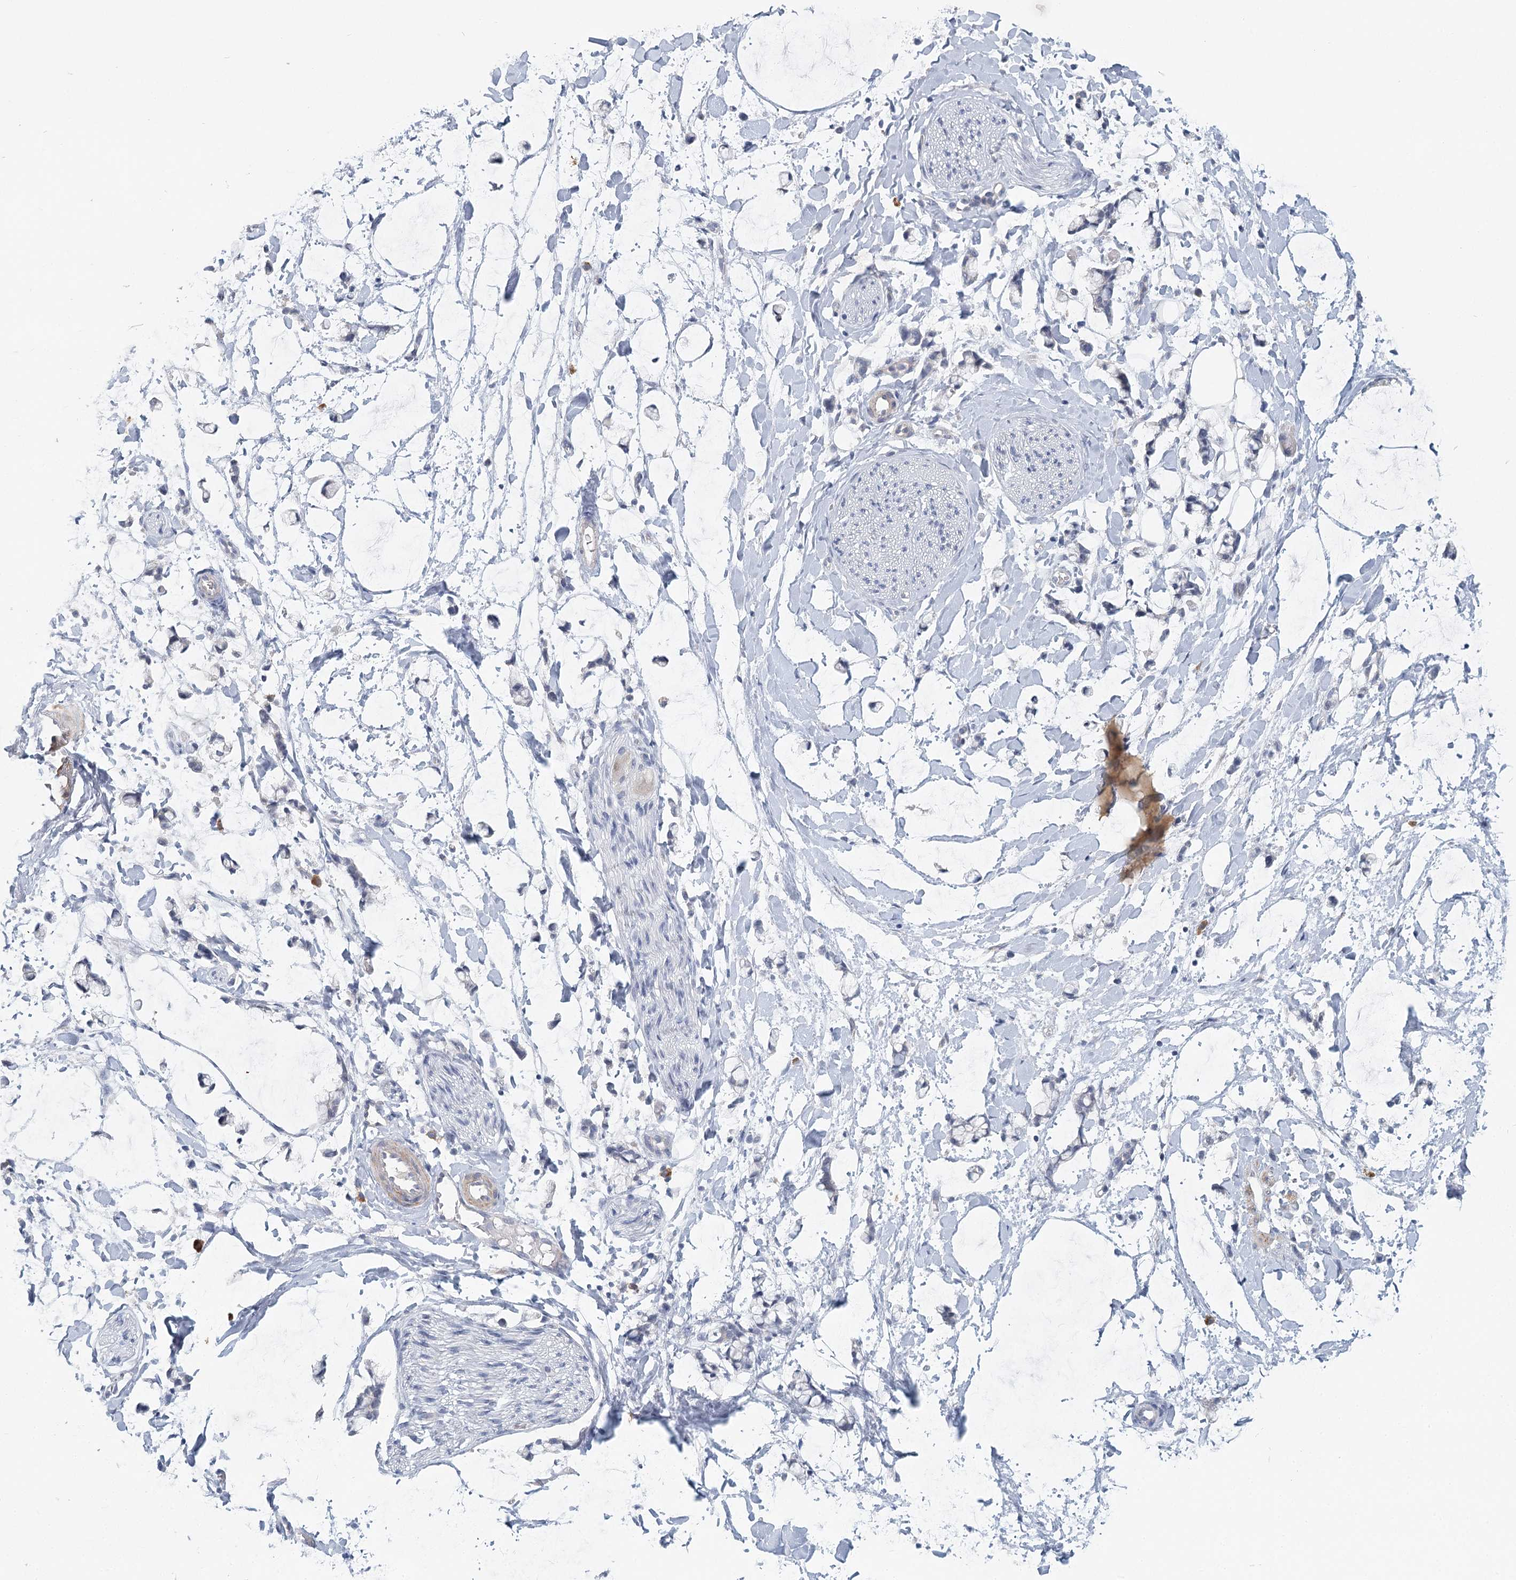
{"staining": {"intensity": "negative", "quantity": "none", "location": "none"}, "tissue": "adipose tissue", "cell_type": "Adipocytes", "image_type": "normal", "snomed": [{"axis": "morphology", "description": "Normal tissue, NOS"}, {"axis": "morphology", "description": "Adenocarcinoma, NOS"}, {"axis": "topography", "description": "Colon"}, {"axis": "topography", "description": "Peripheral nerve tissue"}], "caption": "Immunohistochemistry (IHC) micrograph of unremarkable adipose tissue stained for a protein (brown), which shows no positivity in adipocytes.", "gene": "USP11", "patient": {"sex": "male", "age": 14}}